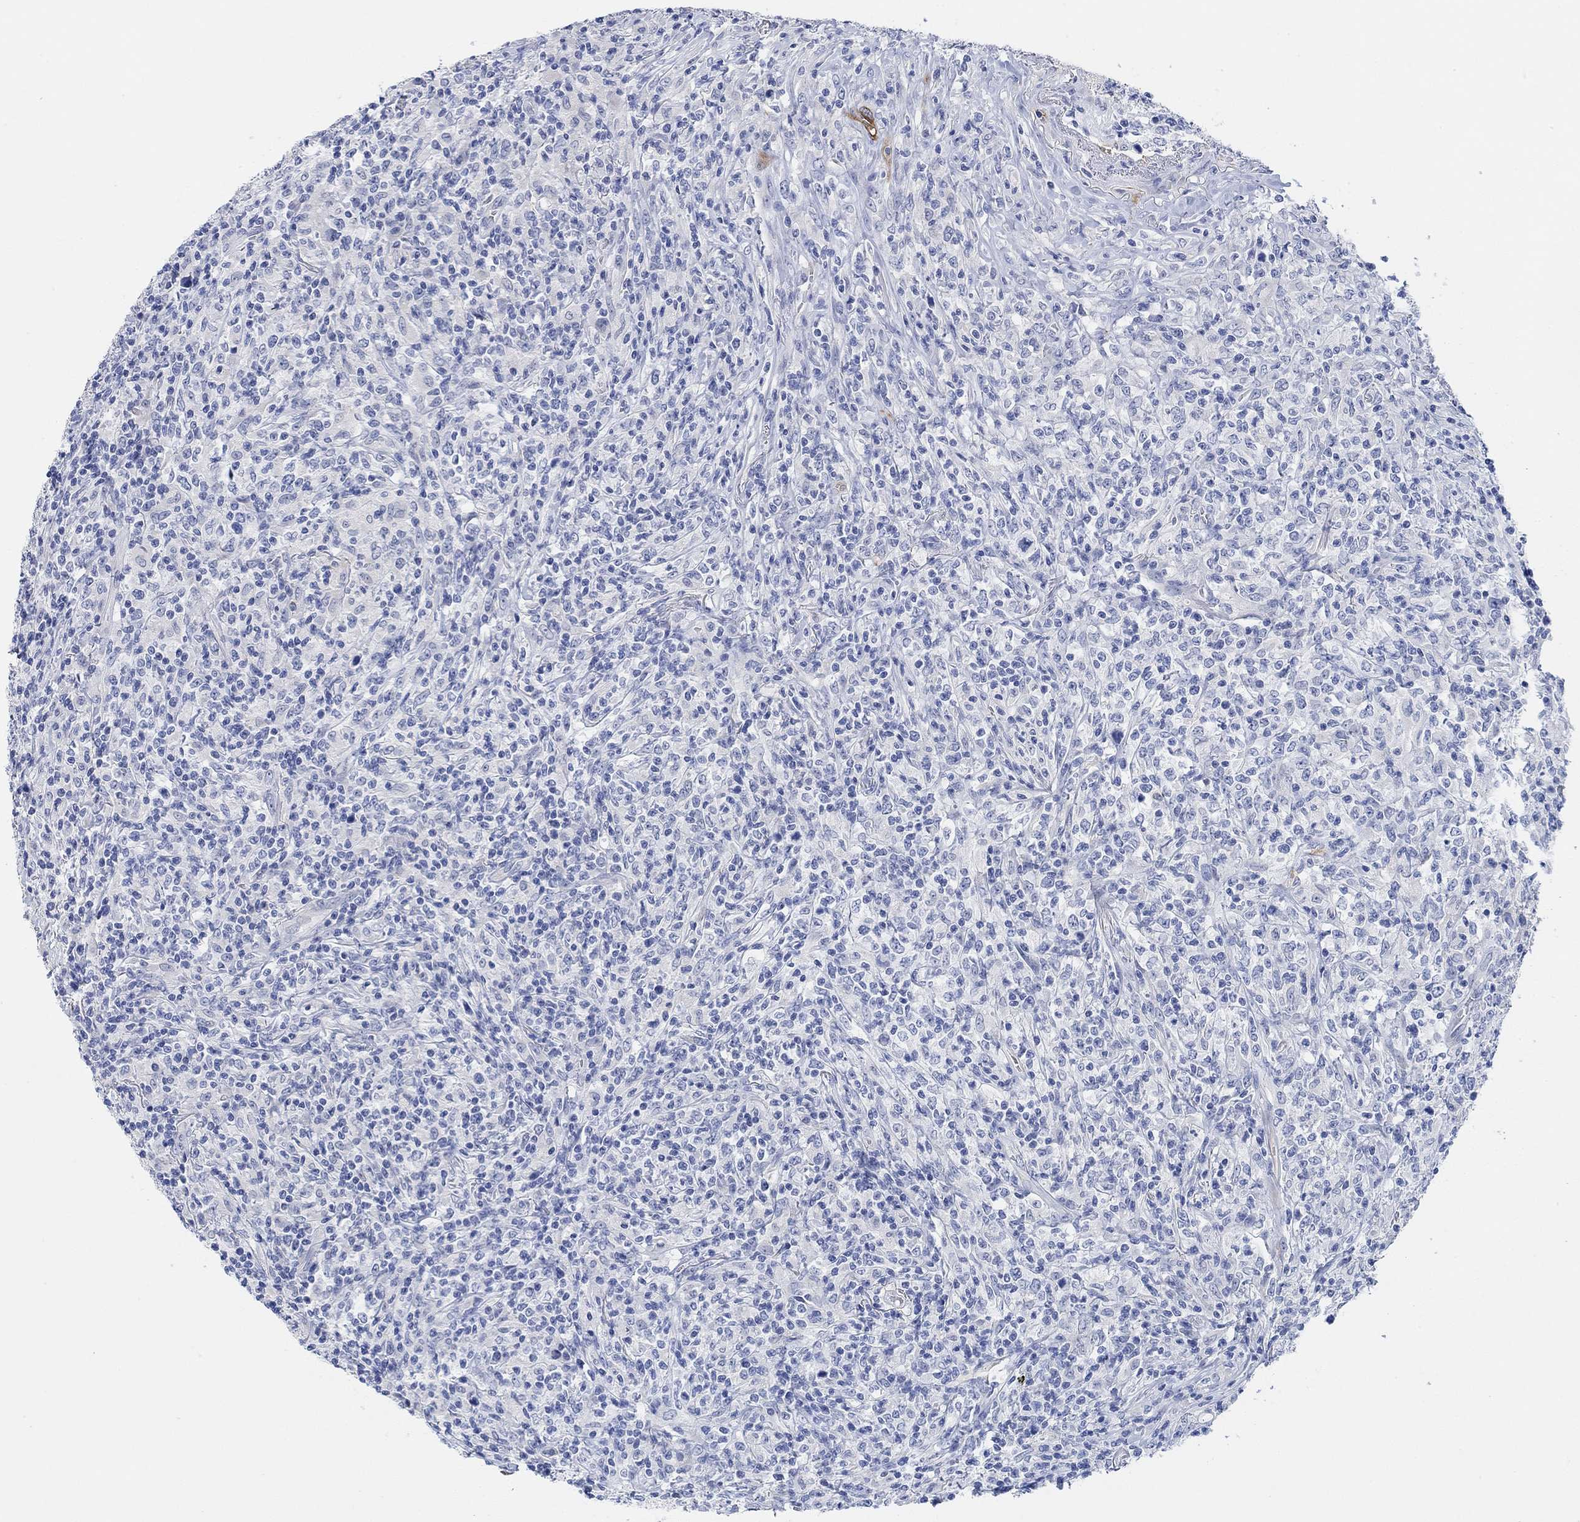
{"staining": {"intensity": "negative", "quantity": "none", "location": "none"}, "tissue": "lymphoma", "cell_type": "Tumor cells", "image_type": "cancer", "snomed": [{"axis": "morphology", "description": "Malignant lymphoma, non-Hodgkin's type, High grade"}, {"axis": "topography", "description": "Lung"}], "caption": "There is no significant positivity in tumor cells of lymphoma. (DAB immunohistochemistry with hematoxylin counter stain).", "gene": "VAT1L", "patient": {"sex": "male", "age": 79}}